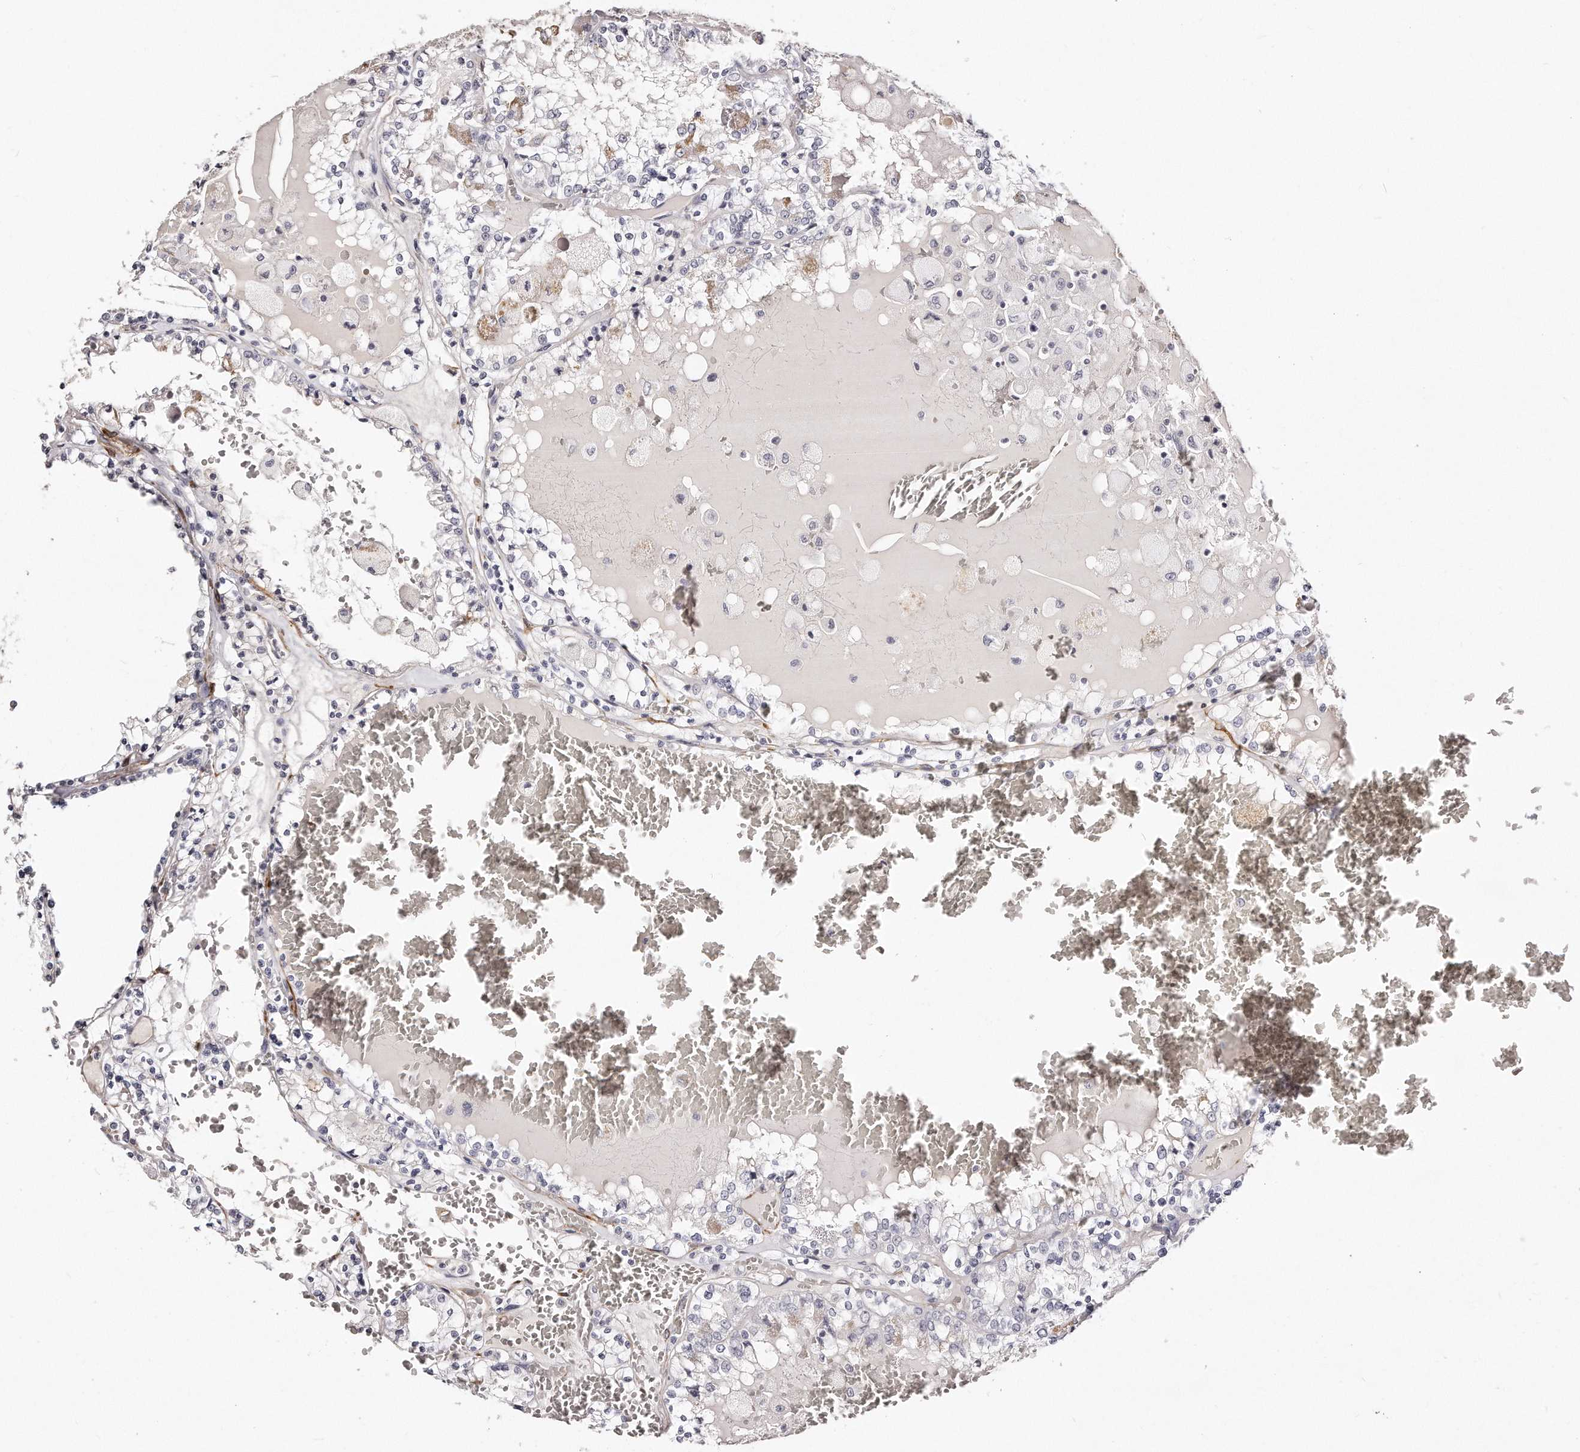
{"staining": {"intensity": "negative", "quantity": "none", "location": "none"}, "tissue": "renal cancer", "cell_type": "Tumor cells", "image_type": "cancer", "snomed": [{"axis": "morphology", "description": "Adenocarcinoma, NOS"}, {"axis": "topography", "description": "Kidney"}], "caption": "Human renal cancer (adenocarcinoma) stained for a protein using immunohistochemistry displays no staining in tumor cells.", "gene": "LMOD1", "patient": {"sex": "female", "age": 56}}